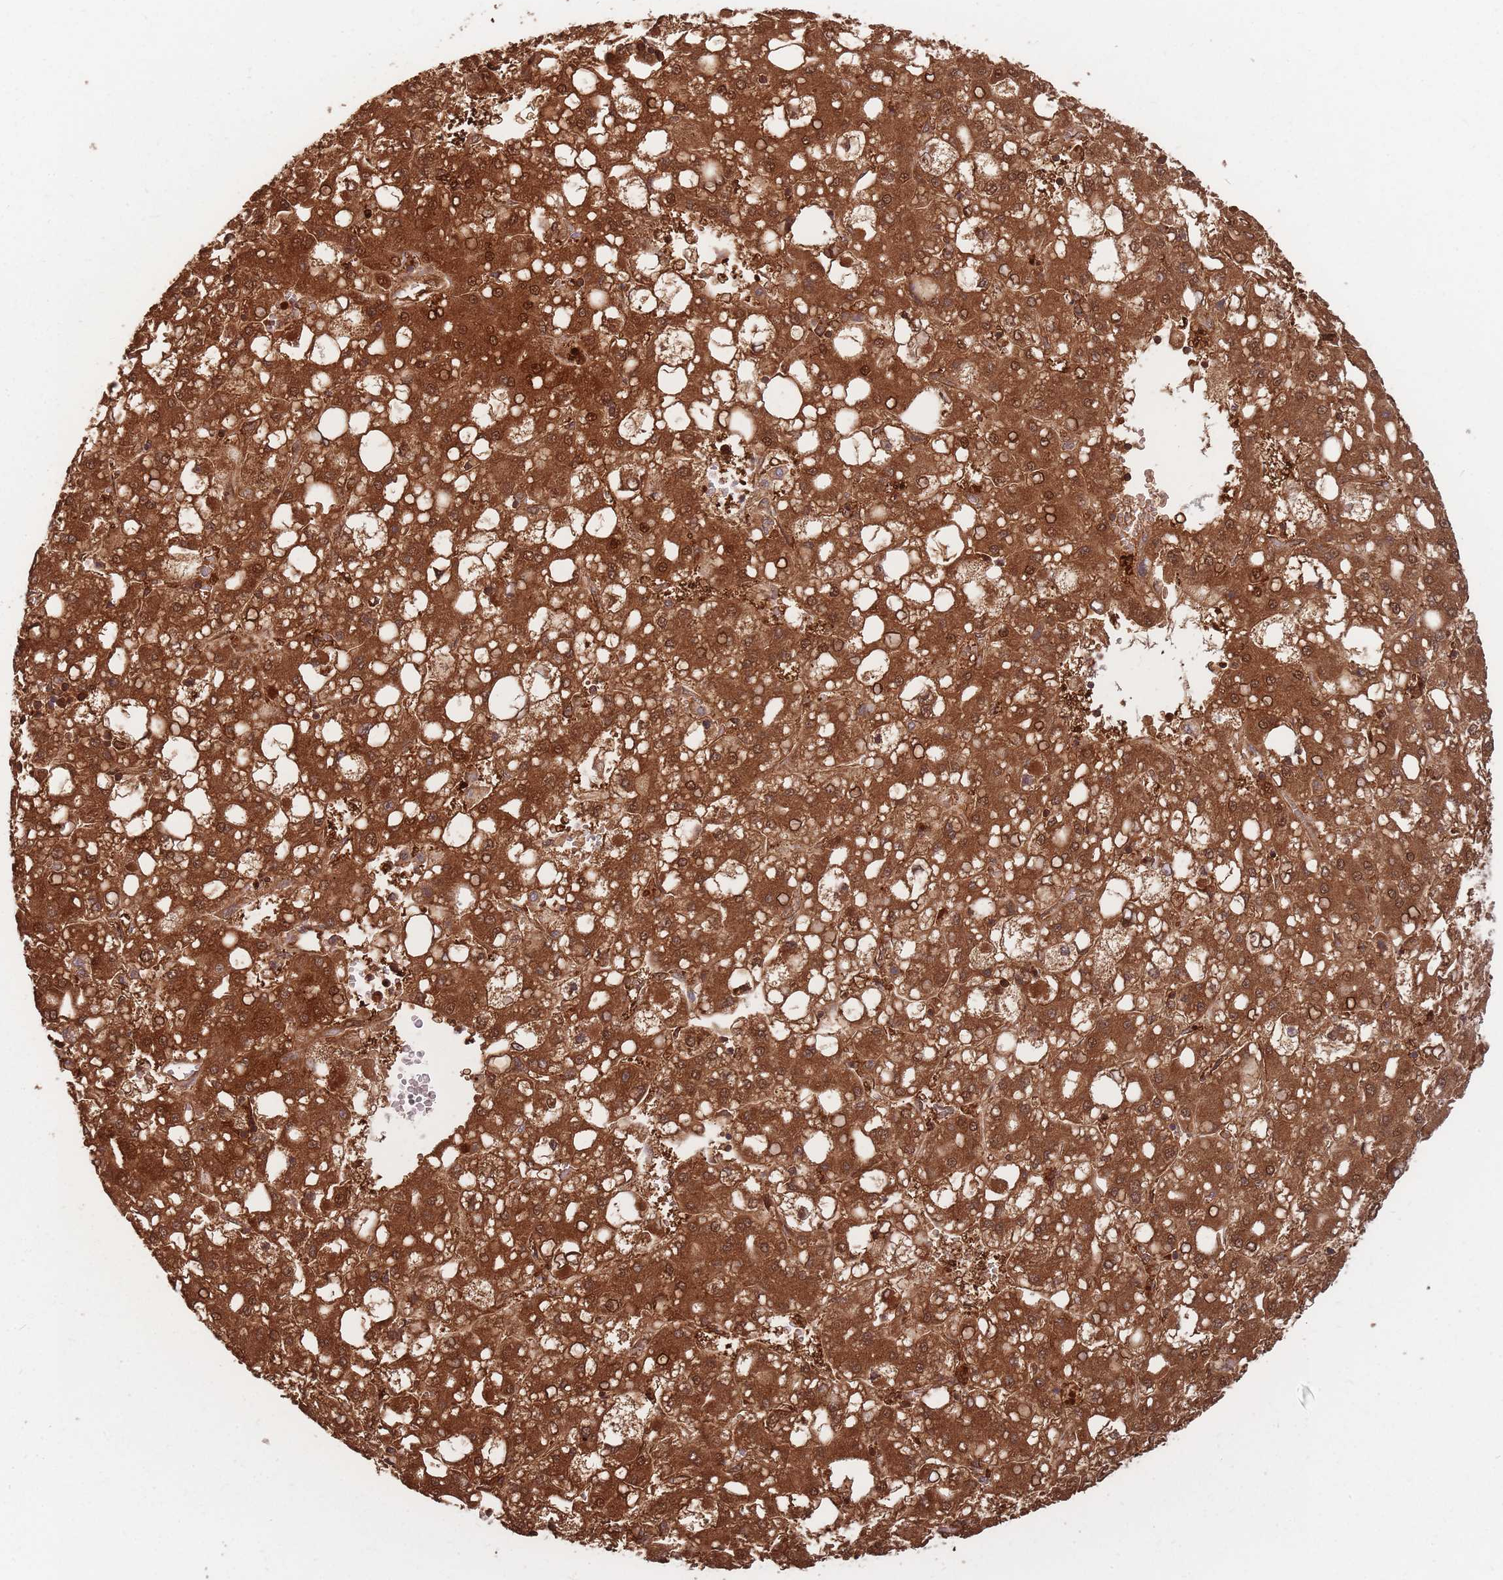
{"staining": {"intensity": "strong", "quantity": ">75%", "location": "cytoplasmic/membranous,nuclear"}, "tissue": "liver cancer", "cell_type": "Tumor cells", "image_type": "cancer", "snomed": [{"axis": "morphology", "description": "Carcinoma, Hepatocellular, NOS"}, {"axis": "topography", "description": "Liver"}], "caption": "High-magnification brightfield microscopy of liver cancer (hepatocellular carcinoma) stained with DAB (brown) and counterstained with hematoxylin (blue). tumor cells exhibit strong cytoplasmic/membranous and nuclear staining is seen in about>75% of cells. The protein is shown in brown color, while the nuclei are stained blue.", "gene": "PLS3", "patient": {"sex": "male", "age": 65}}